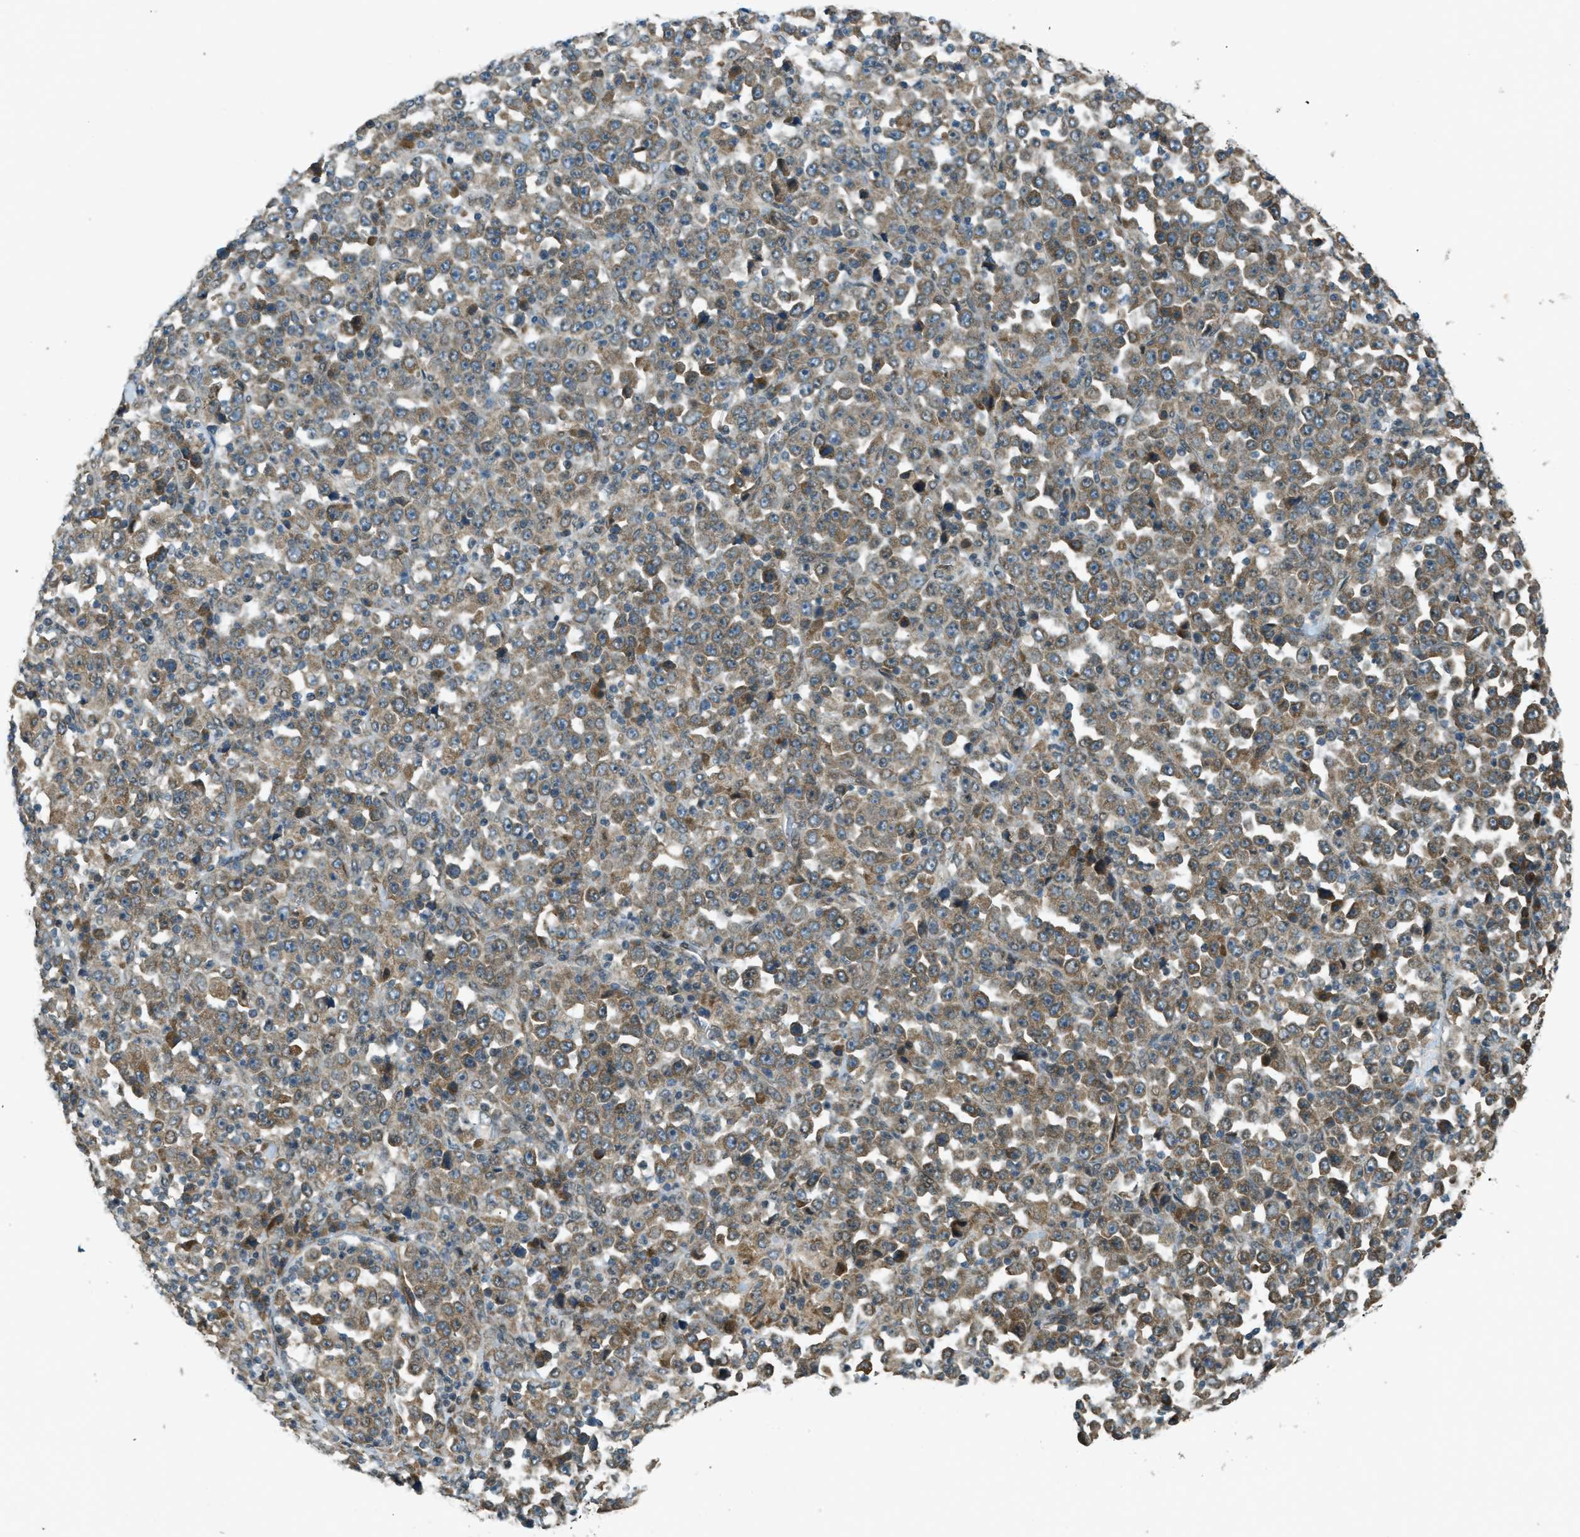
{"staining": {"intensity": "weak", "quantity": ">75%", "location": "cytoplasmic/membranous"}, "tissue": "stomach cancer", "cell_type": "Tumor cells", "image_type": "cancer", "snomed": [{"axis": "morphology", "description": "Normal tissue, NOS"}, {"axis": "morphology", "description": "Adenocarcinoma, NOS"}, {"axis": "topography", "description": "Stomach, upper"}, {"axis": "topography", "description": "Stomach"}], "caption": "Protein staining of stomach cancer tissue exhibits weak cytoplasmic/membranous expression in about >75% of tumor cells.", "gene": "EIF2AK3", "patient": {"sex": "male", "age": 59}}